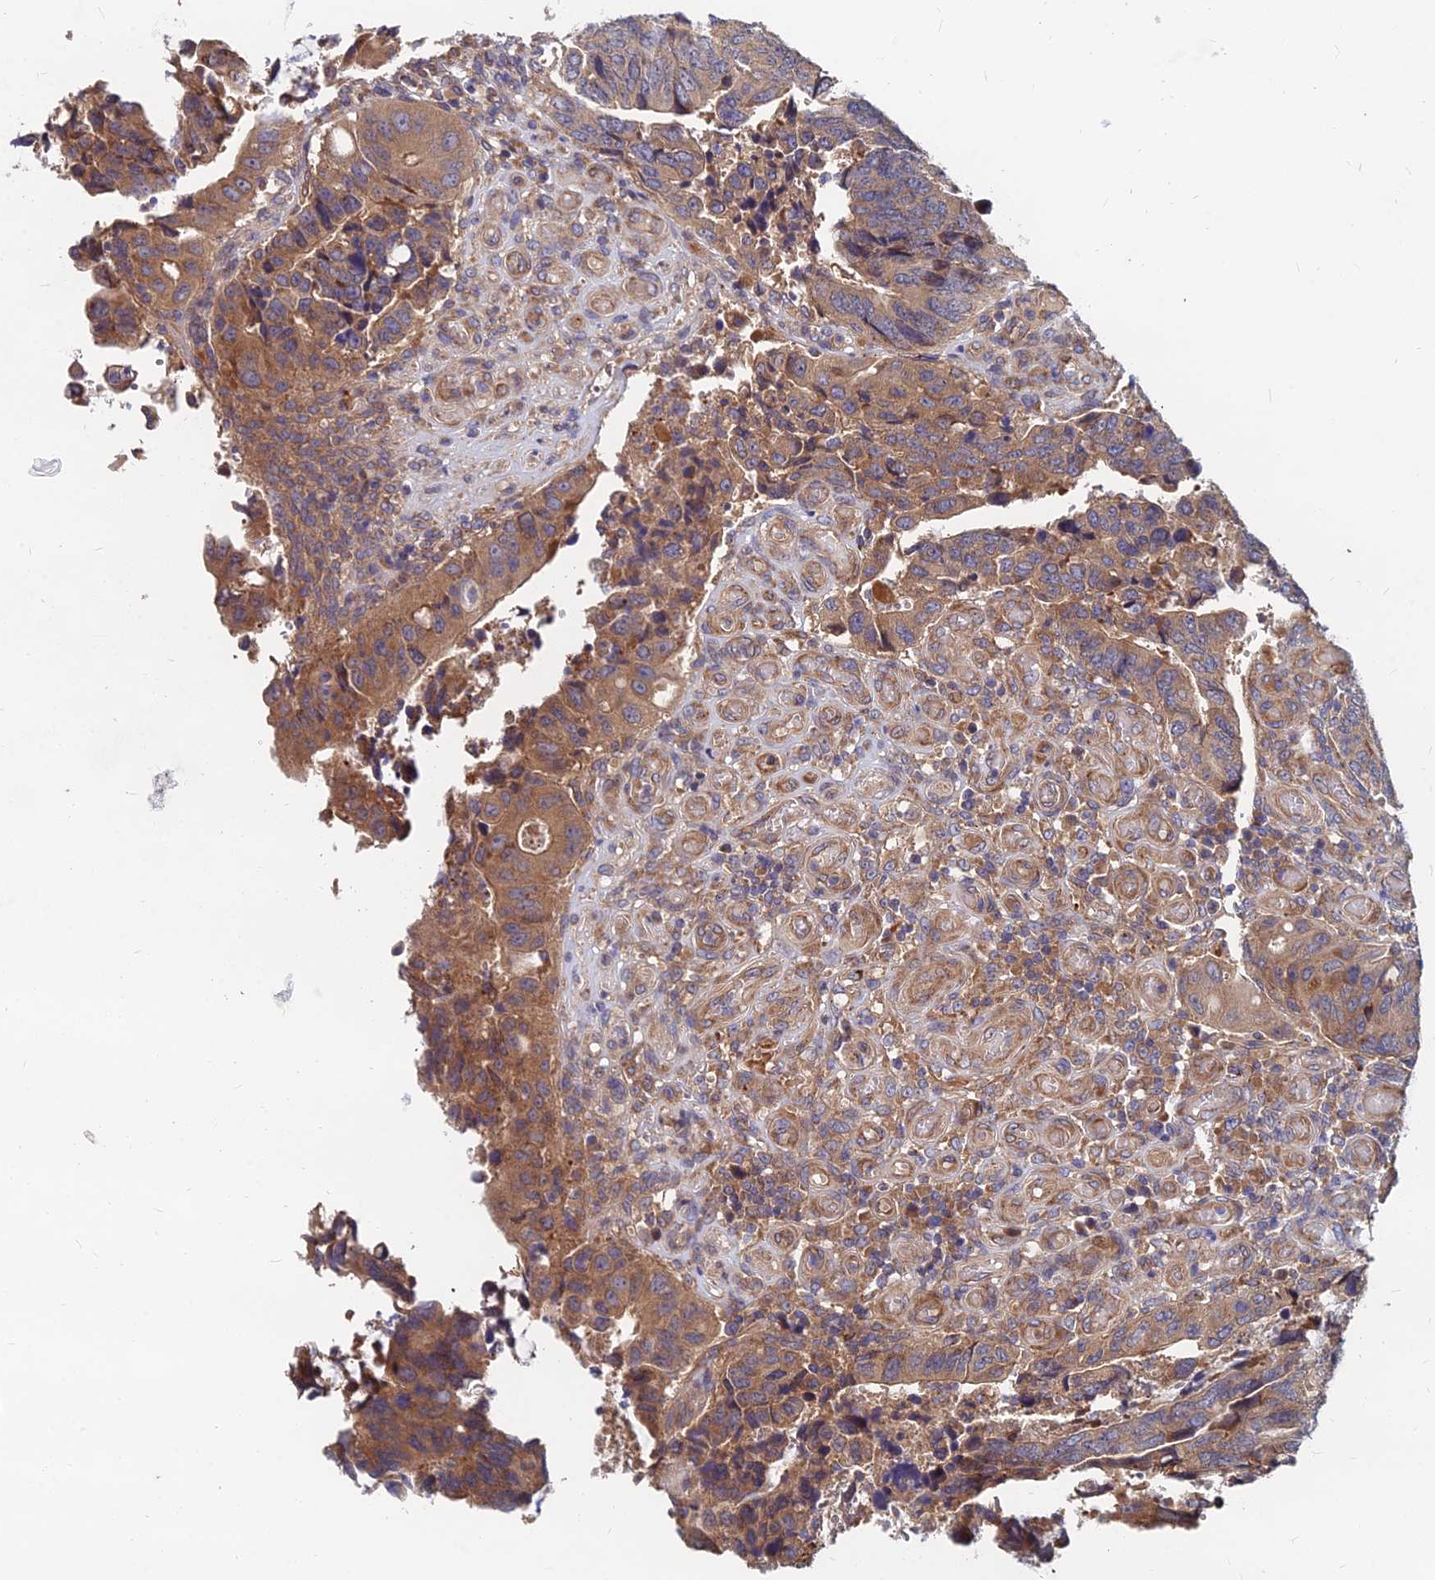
{"staining": {"intensity": "moderate", "quantity": ">75%", "location": "cytoplasmic/membranous"}, "tissue": "colorectal cancer", "cell_type": "Tumor cells", "image_type": "cancer", "snomed": [{"axis": "morphology", "description": "Adenocarcinoma, NOS"}, {"axis": "topography", "description": "Colon"}], "caption": "Human colorectal adenocarcinoma stained with a brown dye reveals moderate cytoplasmic/membranous positive staining in approximately >75% of tumor cells.", "gene": "CCZ1", "patient": {"sex": "male", "age": 87}}